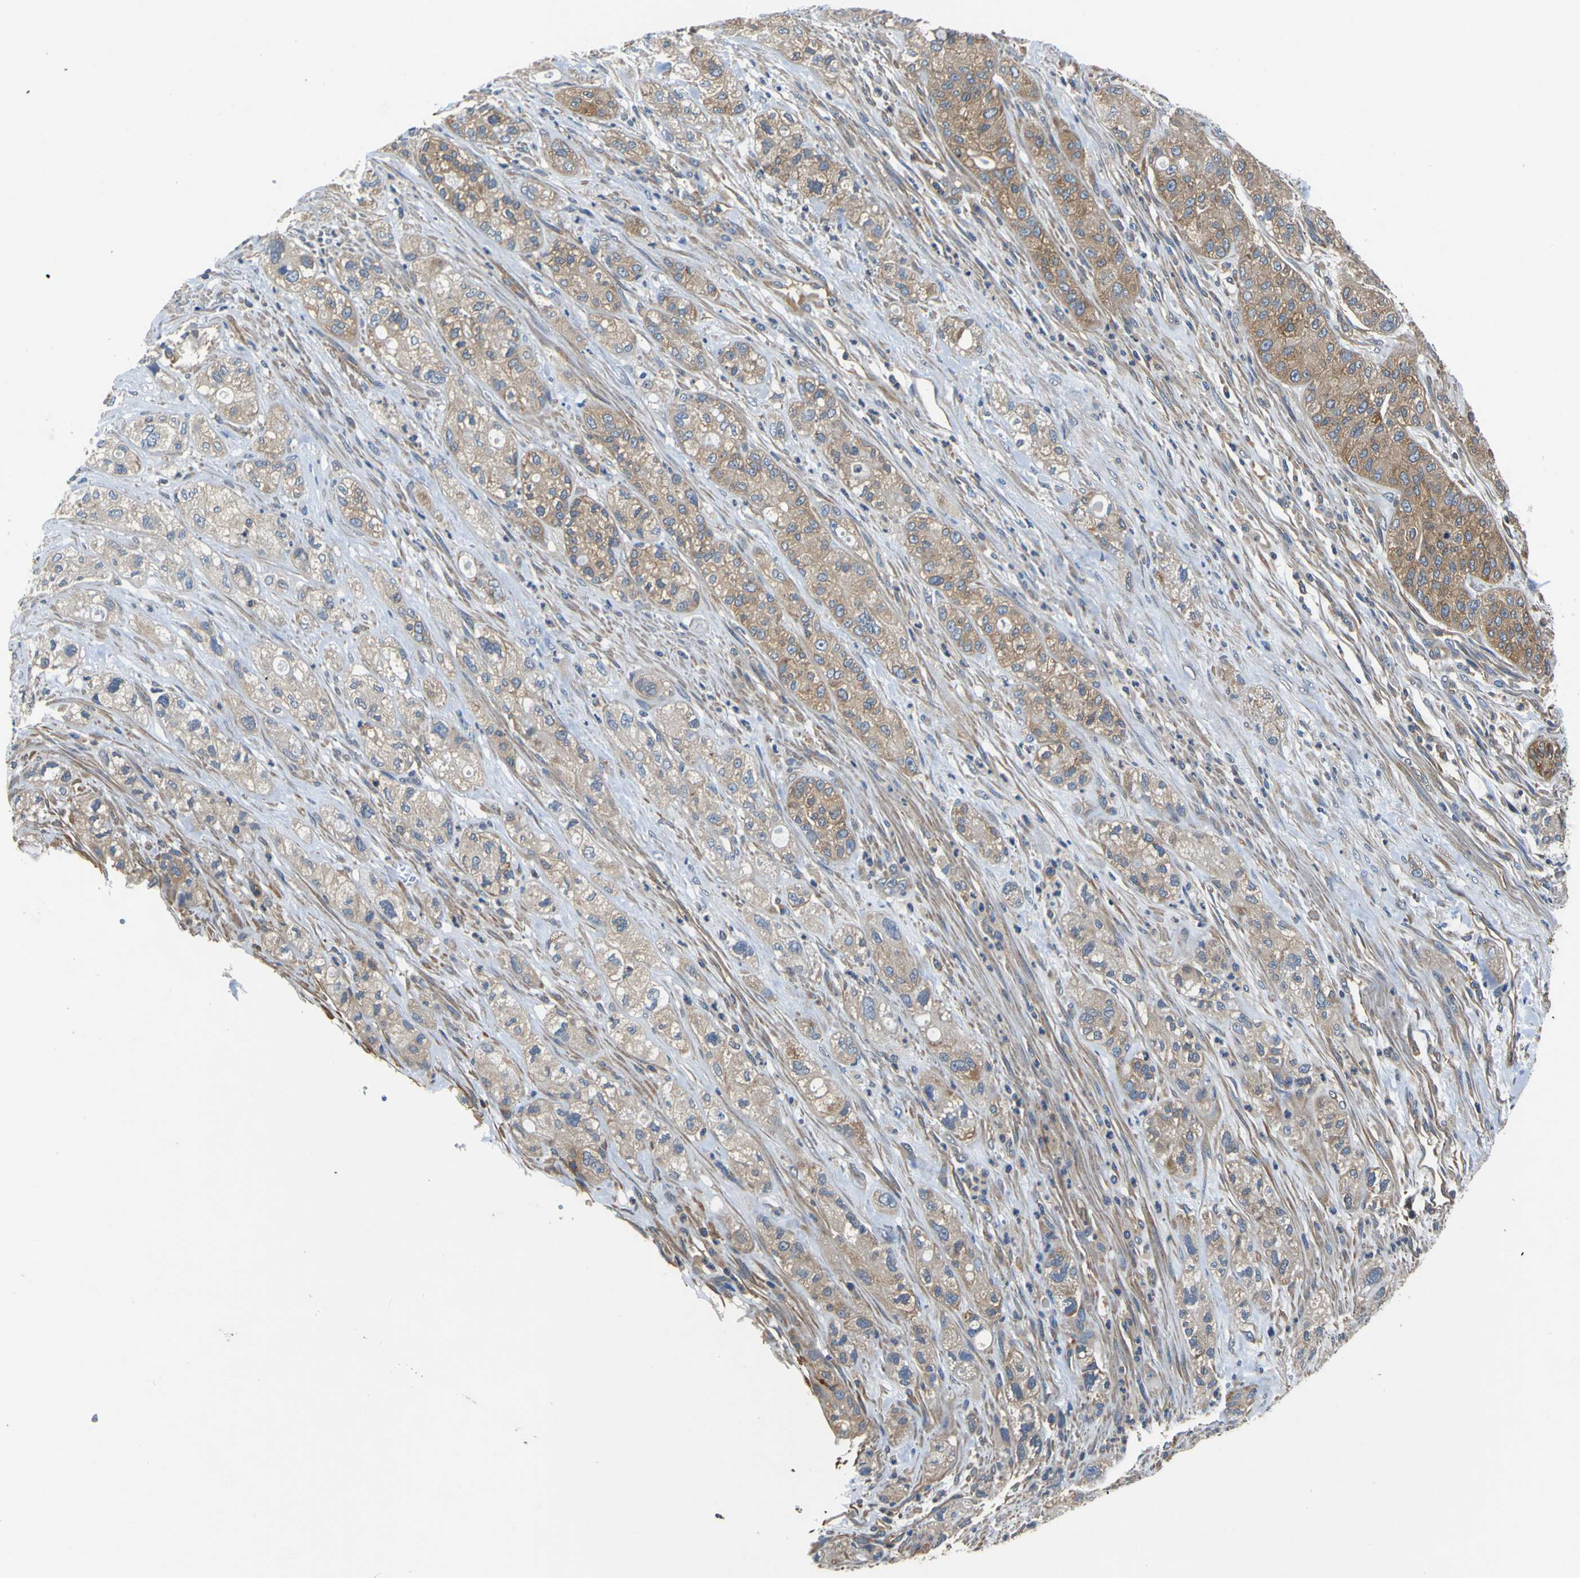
{"staining": {"intensity": "moderate", "quantity": ">75%", "location": "cytoplasmic/membranous"}, "tissue": "pancreatic cancer", "cell_type": "Tumor cells", "image_type": "cancer", "snomed": [{"axis": "morphology", "description": "Adenocarcinoma, NOS"}, {"axis": "topography", "description": "Pancreas"}], "caption": "An image showing moderate cytoplasmic/membranous expression in approximately >75% of tumor cells in pancreatic cancer (adenocarcinoma), as visualized by brown immunohistochemical staining.", "gene": "CNR2", "patient": {"sex": "female", "age": 78}}